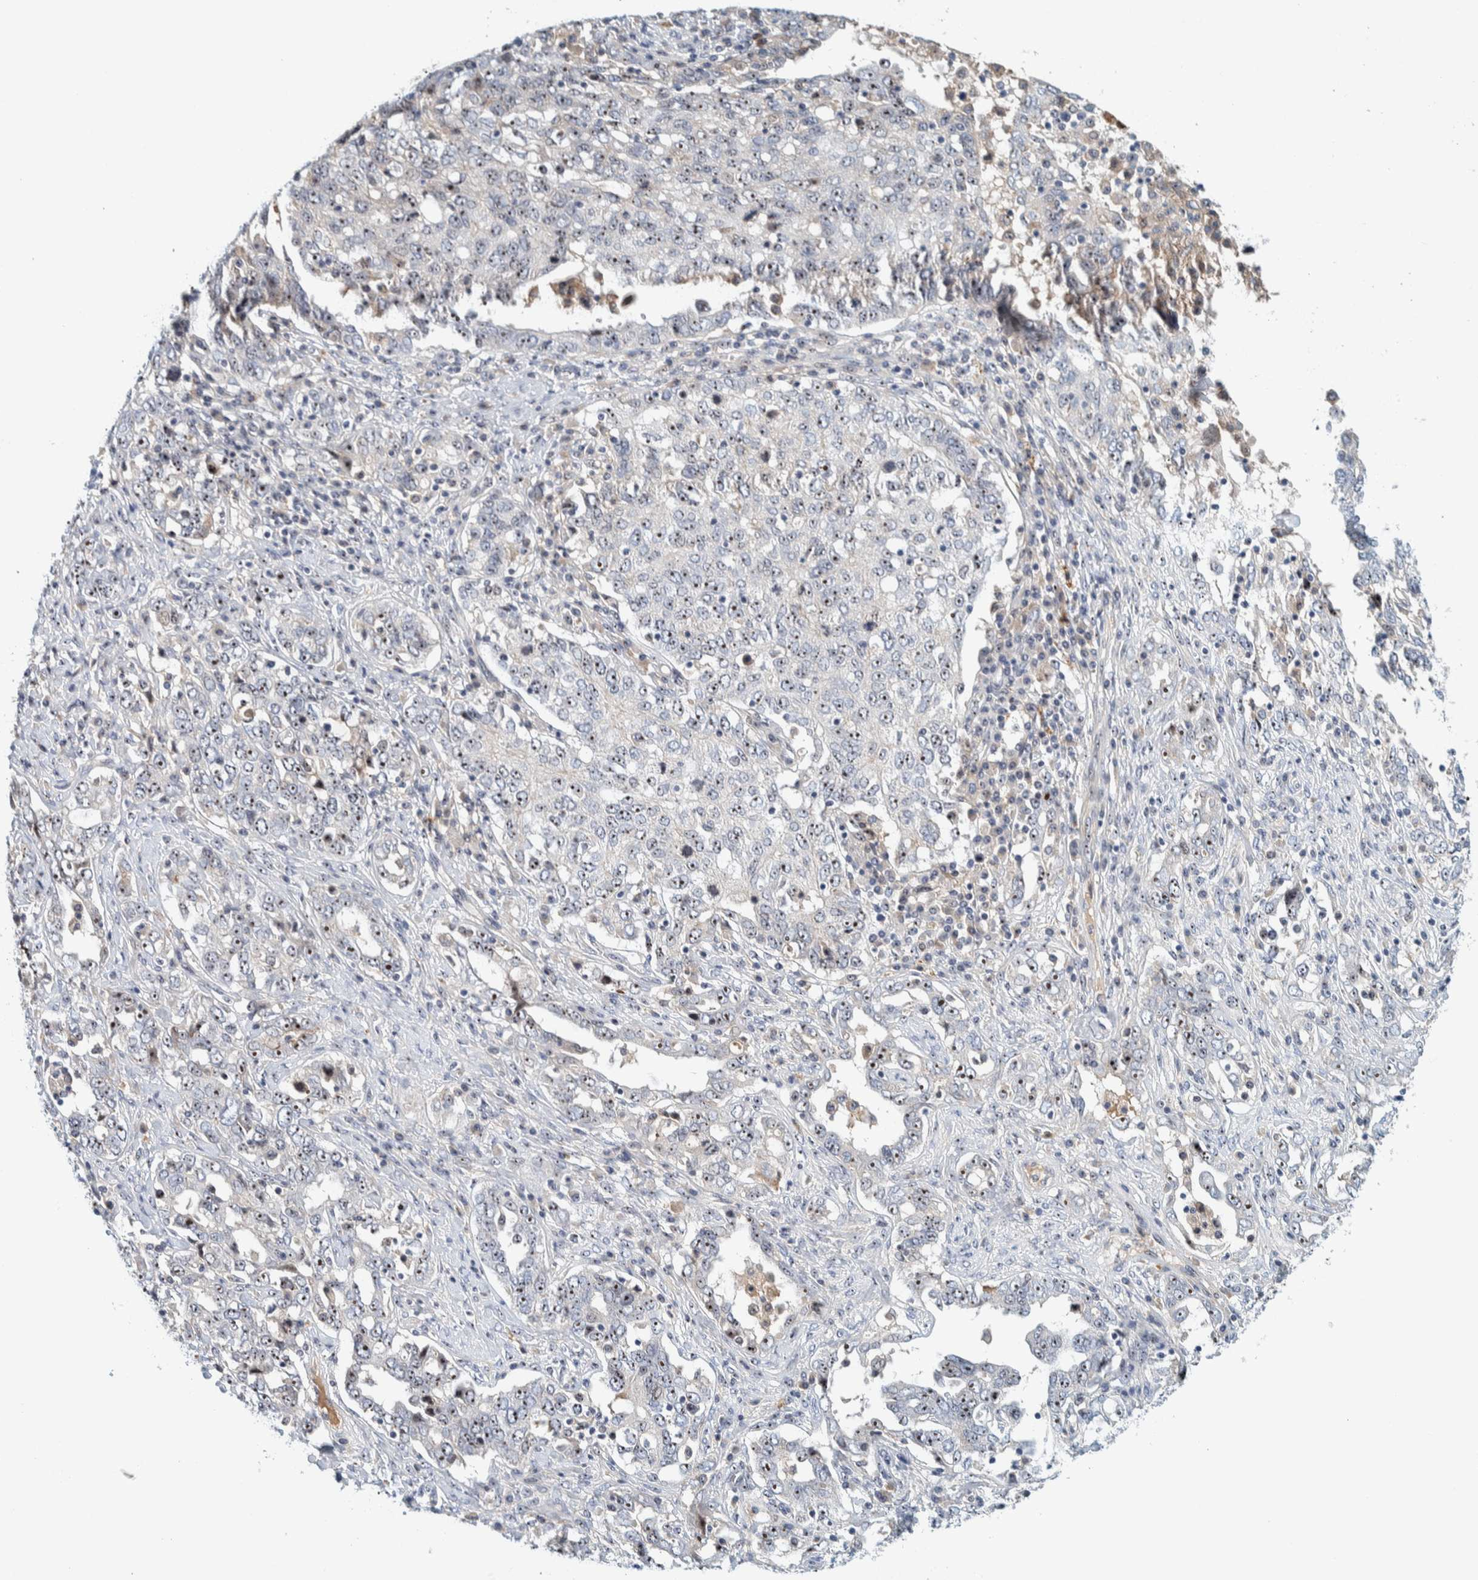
{"staining": {"intensity": "moderate", "quantity": ">75%", "location": "nuclear"}, "tissue": "ovarian cancer", "cell_type": "Tumor cells", "image_type": "cancer", "snomed": [{"axis": "morphology", "description": "Carcinoma, endometroid"}, {"axis": "topography", "description": "Ovary"}], "caption": "An immunohistochemistry histopathology image of neoplastic tissue is shown. Protein staining in brown highlights moderate nuclear positivity in endometroid carcinoma (ovarian) within tumor cells.", "gene": "NOL11", "patient": {"sex": "female", "age": 62}}